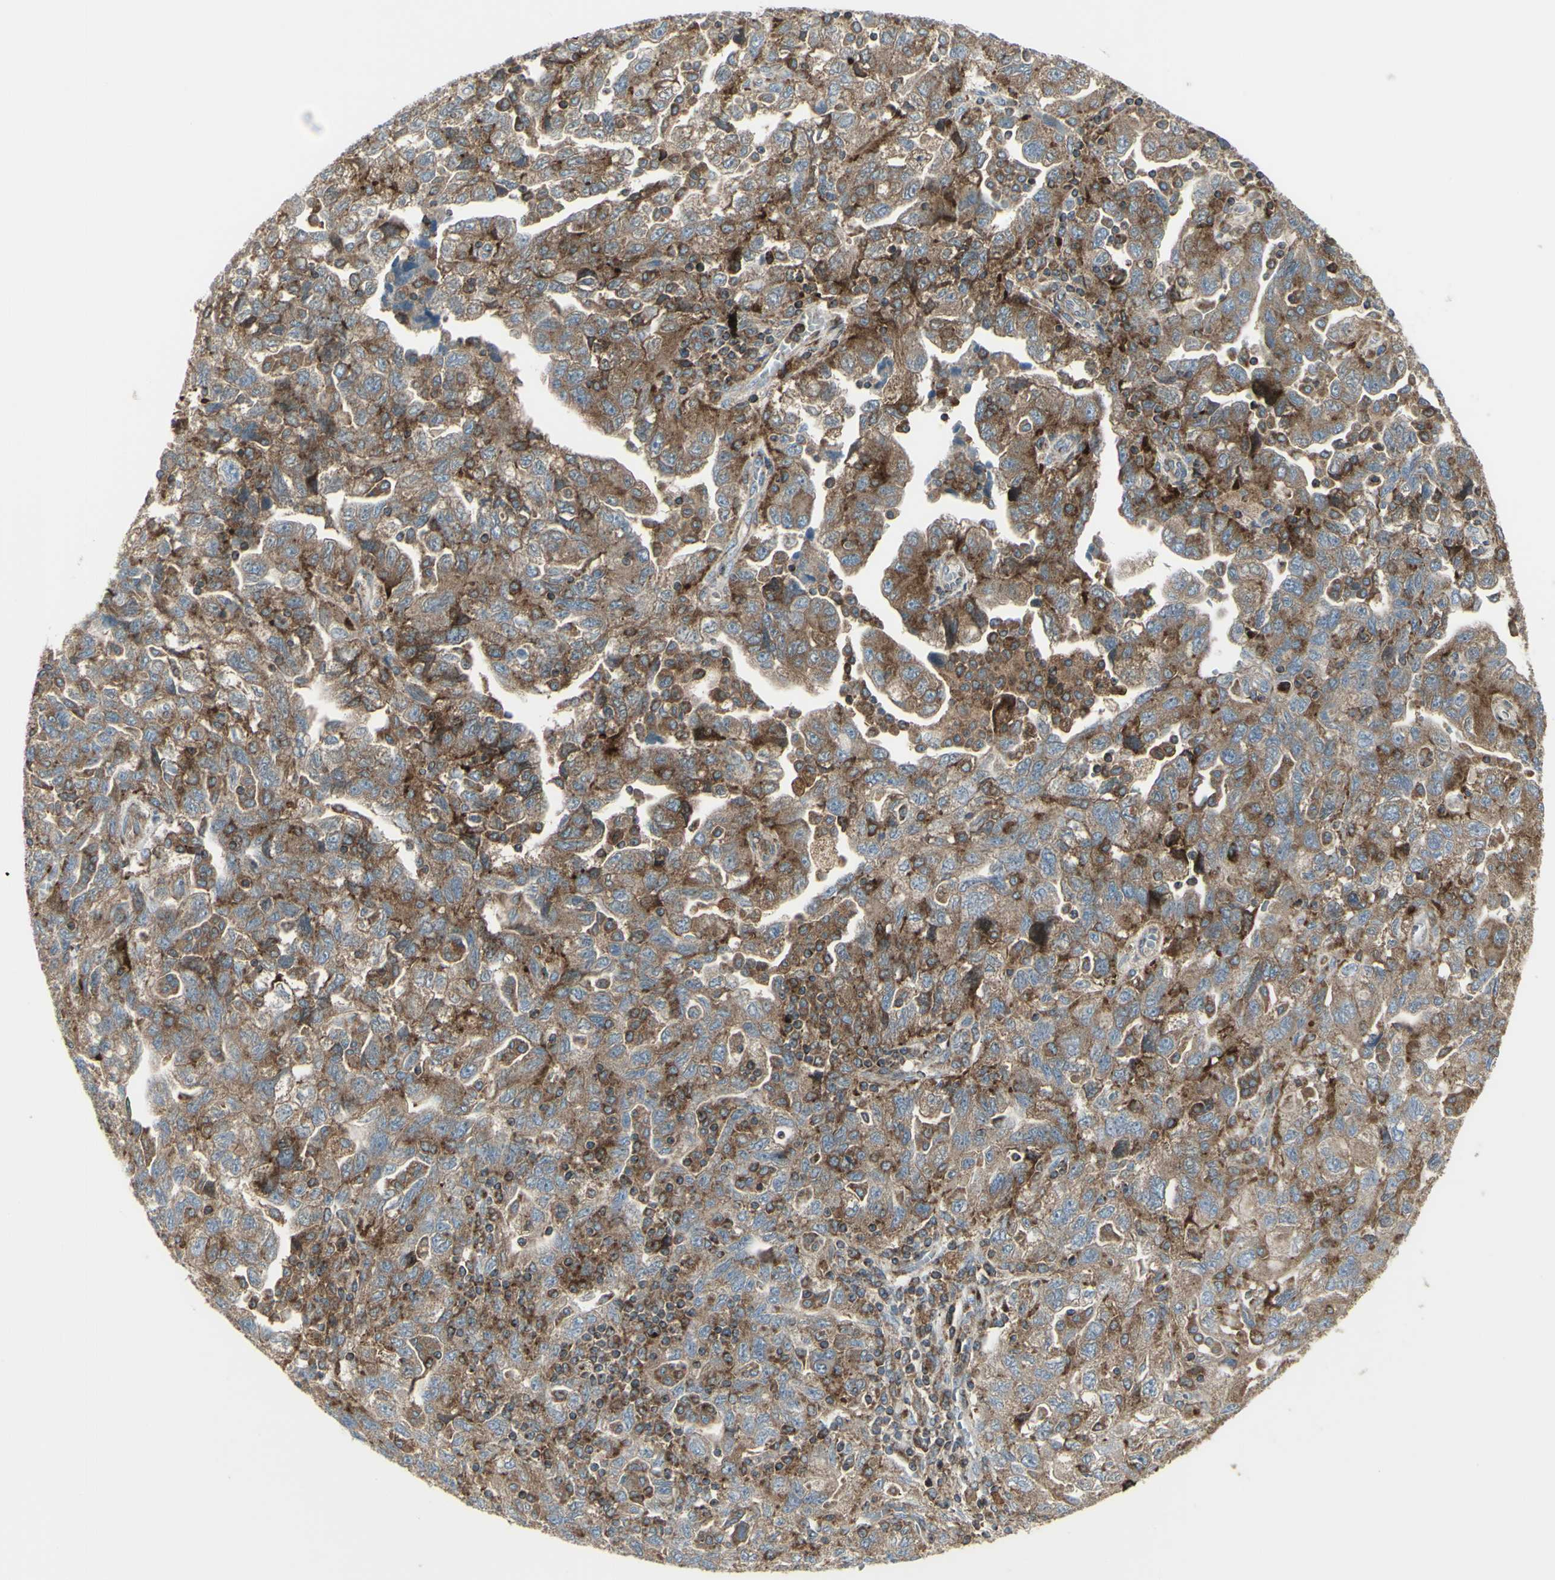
{"staining": {"intensity": "moderate", "quantity": ">75%", "location": "cytoplasmic/membranous"}, "tissue": "ovarian cancer", "cell_type": "Tumor cells", "image_type": "cancer", "snomed": [{"axis": "morphology", "description": "Carcinoma, NOS"}, {"axis": "morphology", "description": "Cystadenocarcinoma, serous, NOS"}, {"axis": "topography", "description": "Ovary"}], "caption": "Tumor cells demonstrate medium levels of moderate cytoplasmic/membranous staining in about >75% of cells in ovarian cancer (serous cystadenocarcinoma).", "gene": "NAPA", "patient": {"sex": "female", "age": 69}}